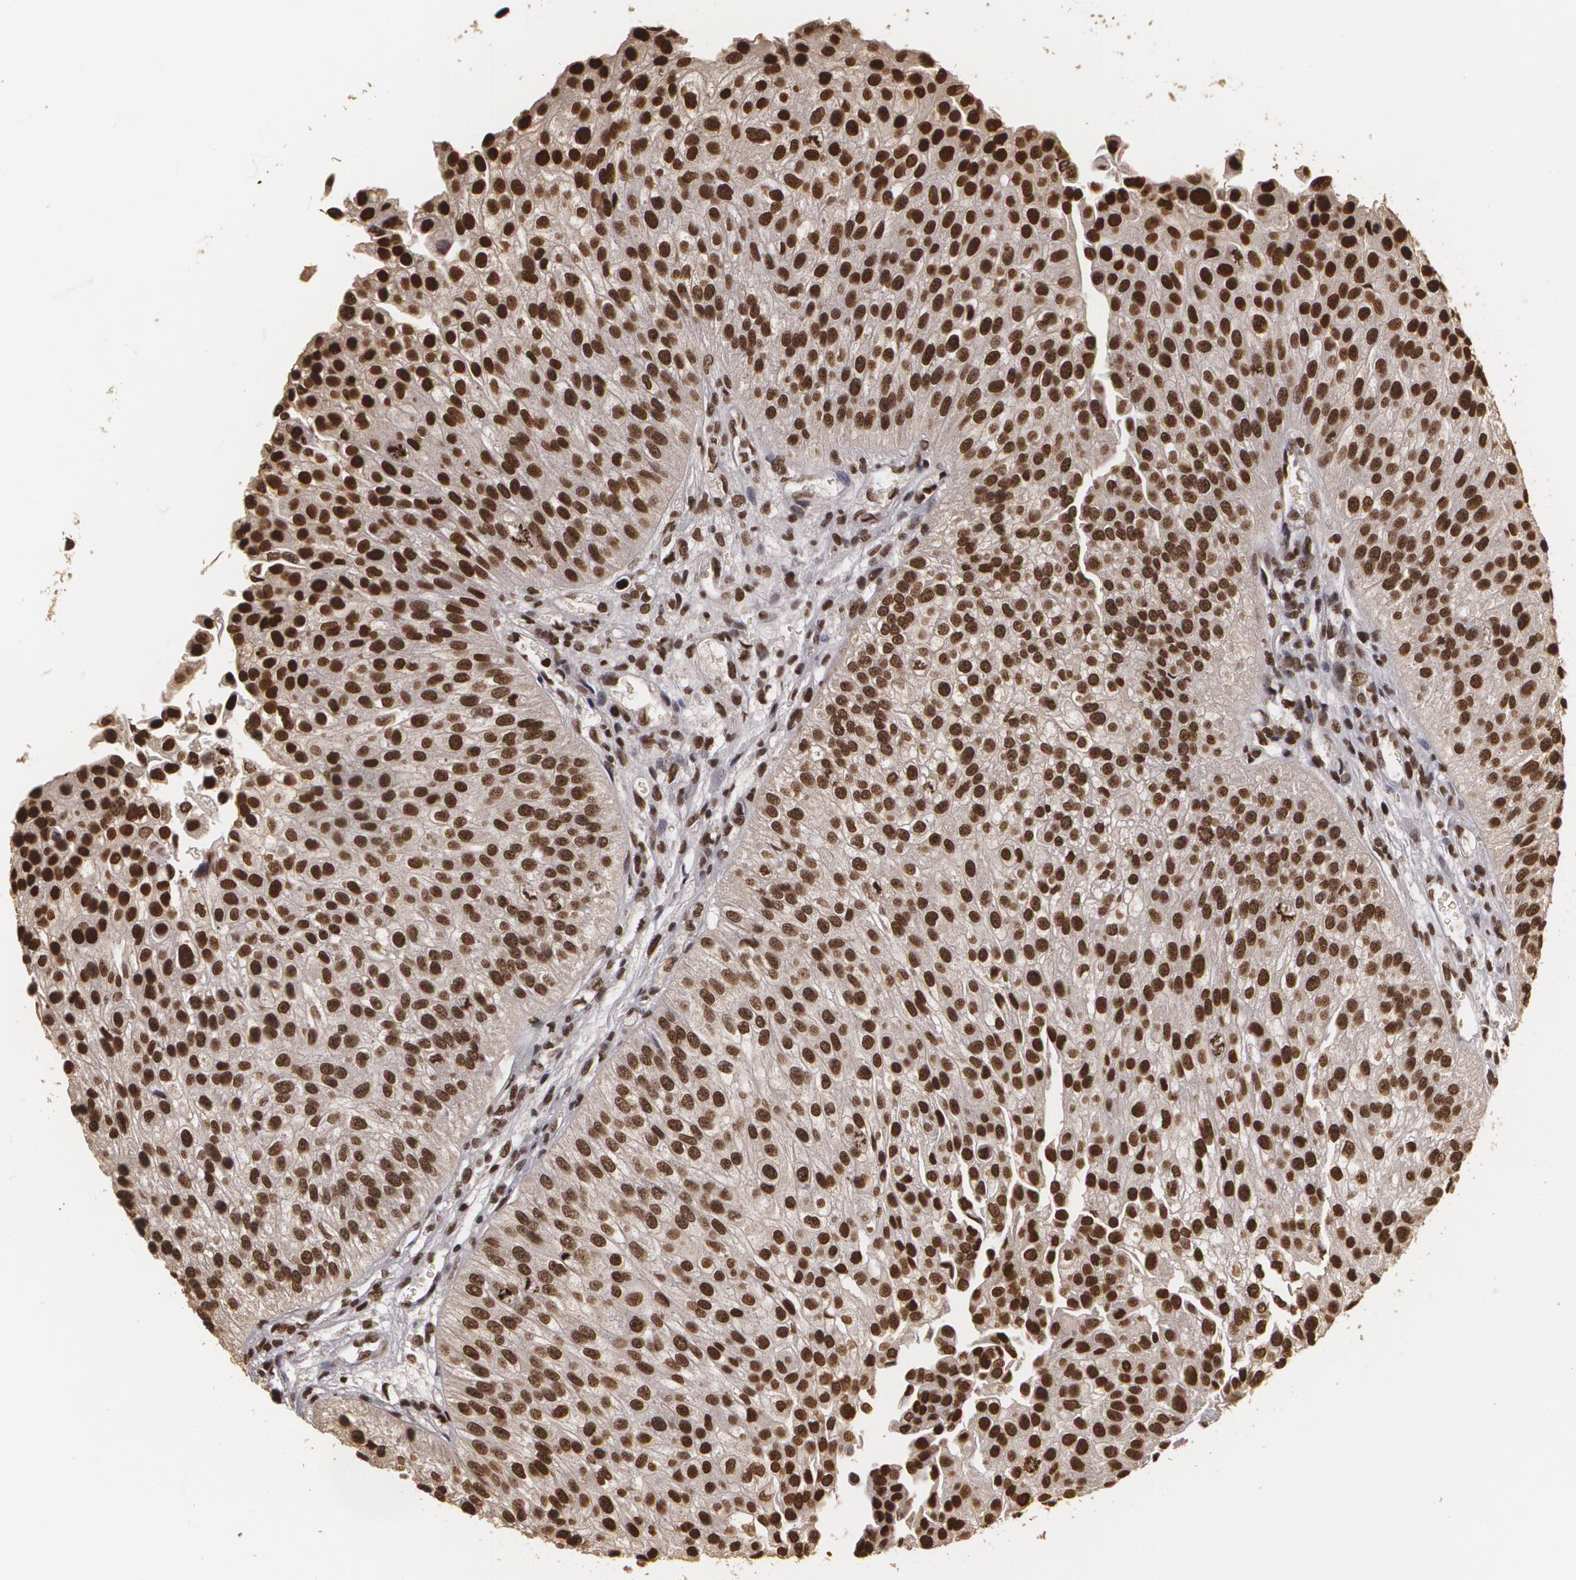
{"staining": {"intensity": "strong", "quantity": ">75%", "location": "cytoplasmic/membranous,nuclear"}, "tissue": "urothelial cancer", "cell_type": "Tumor cells", "image_type": "cancer", "snomed": [{"axis": "morphology", "description": "Urothelial carcinoma, Low grade"}, {"axis": "topography", "description": "Urinary bladder"}], "caption": "Urothelial carcinoma (low-grade) was stained to show a protein in brown. There is high levels of strong cytoplasmic/membranous and nuclear expression in approximately >75% of tumor cells. (IHC, brightfield microscopy, high magnification).", "gene": "RCOR1", "patient": {"sex": "female", "age": 89}}